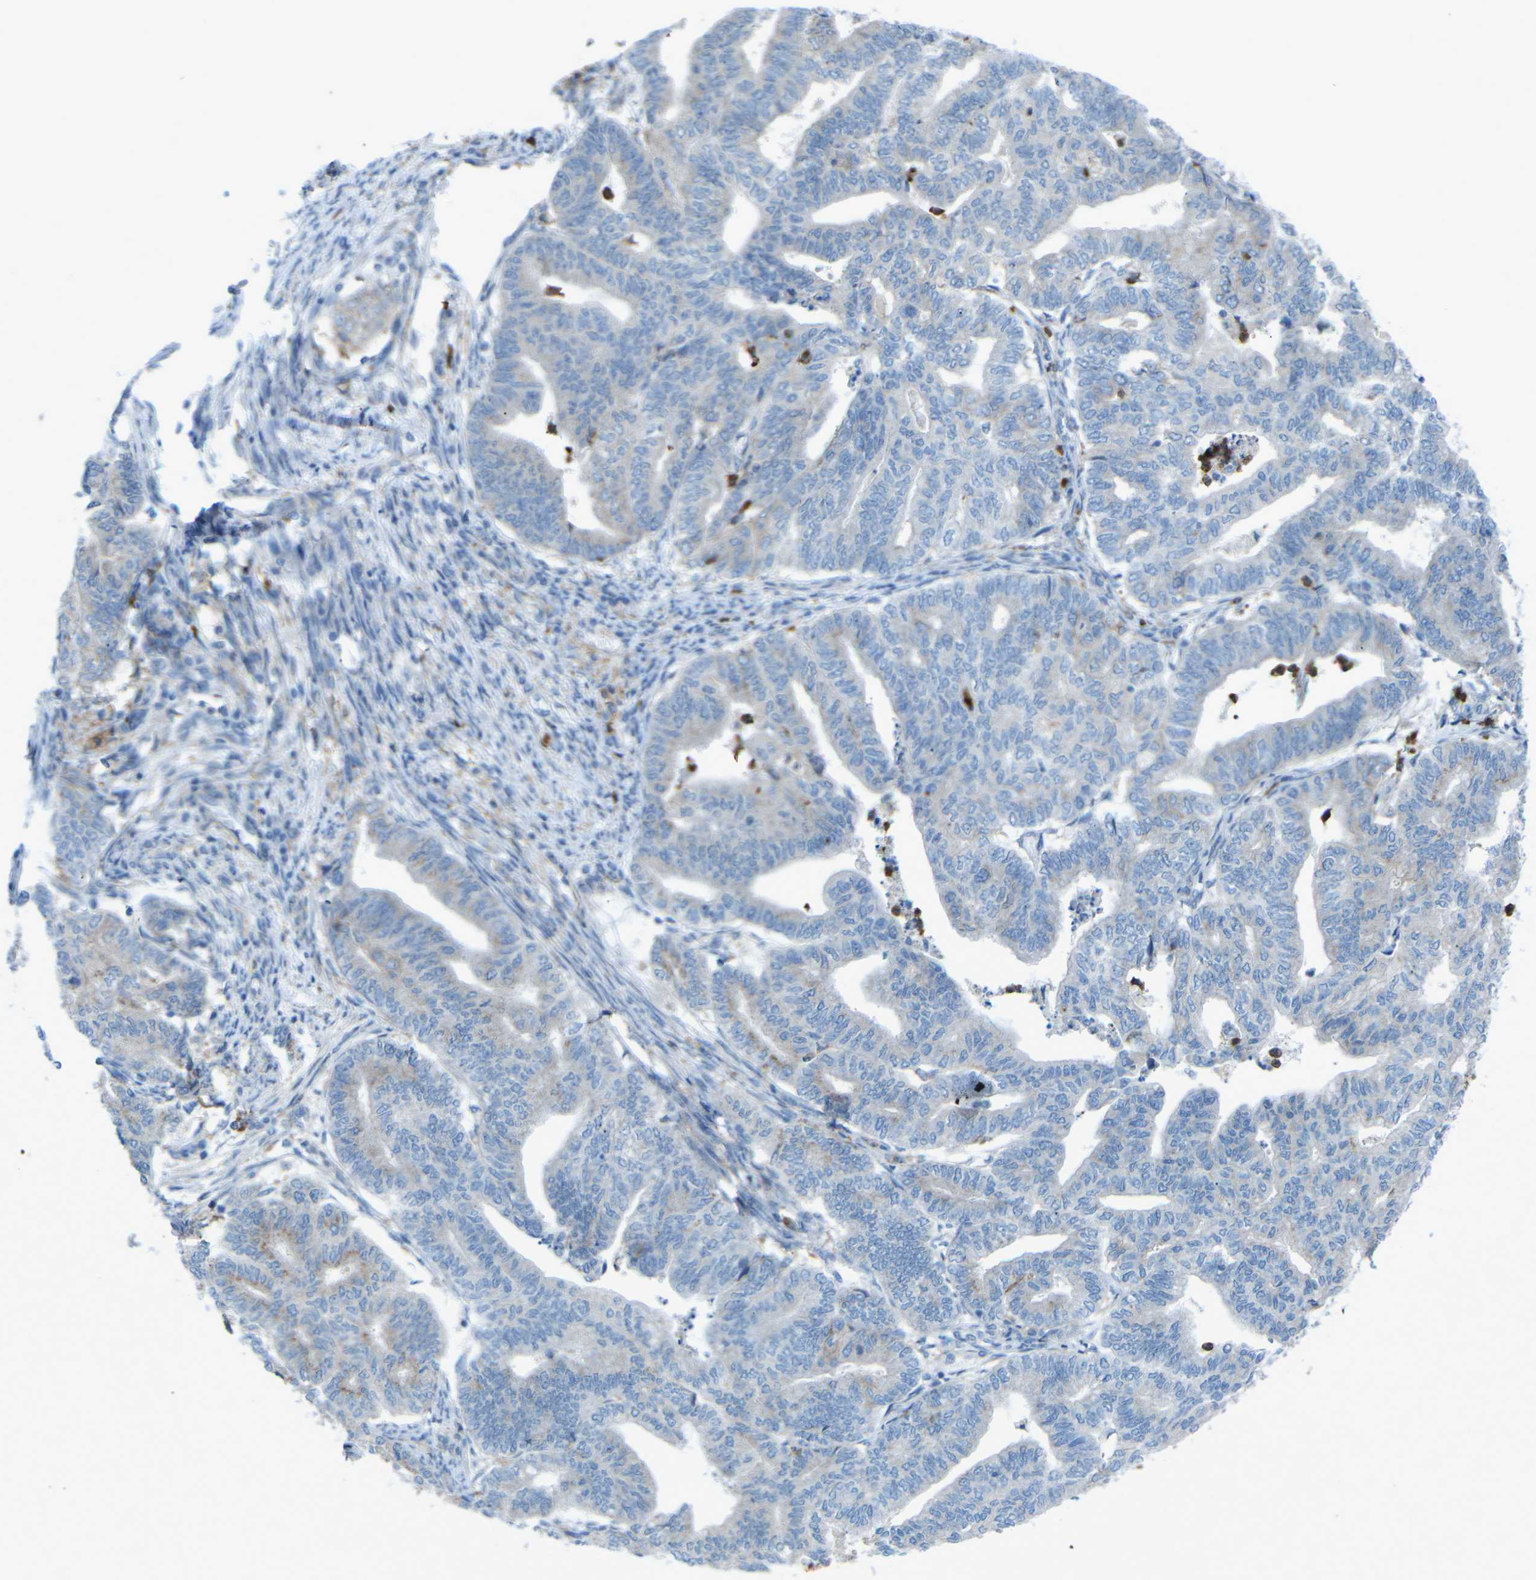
{"staining": {"intensity": "negative", "quantity": "none", "location": "none"}, "tissue": "endometrial cancer", "cell_type": "Tumor cells", "image_type": "cancer", "snomed": [{"axis": "morphology", "description": "Adenocarcinoma, NOS"}, {"axis": "topography", "description": "Endometrium"}], "caption": "Human endometrial adenocarcinoma stained for a protein using IHC displays no positivity in tumor cells.", "gene": "STK11", "patient": {"sex": "female", "age": 79}}